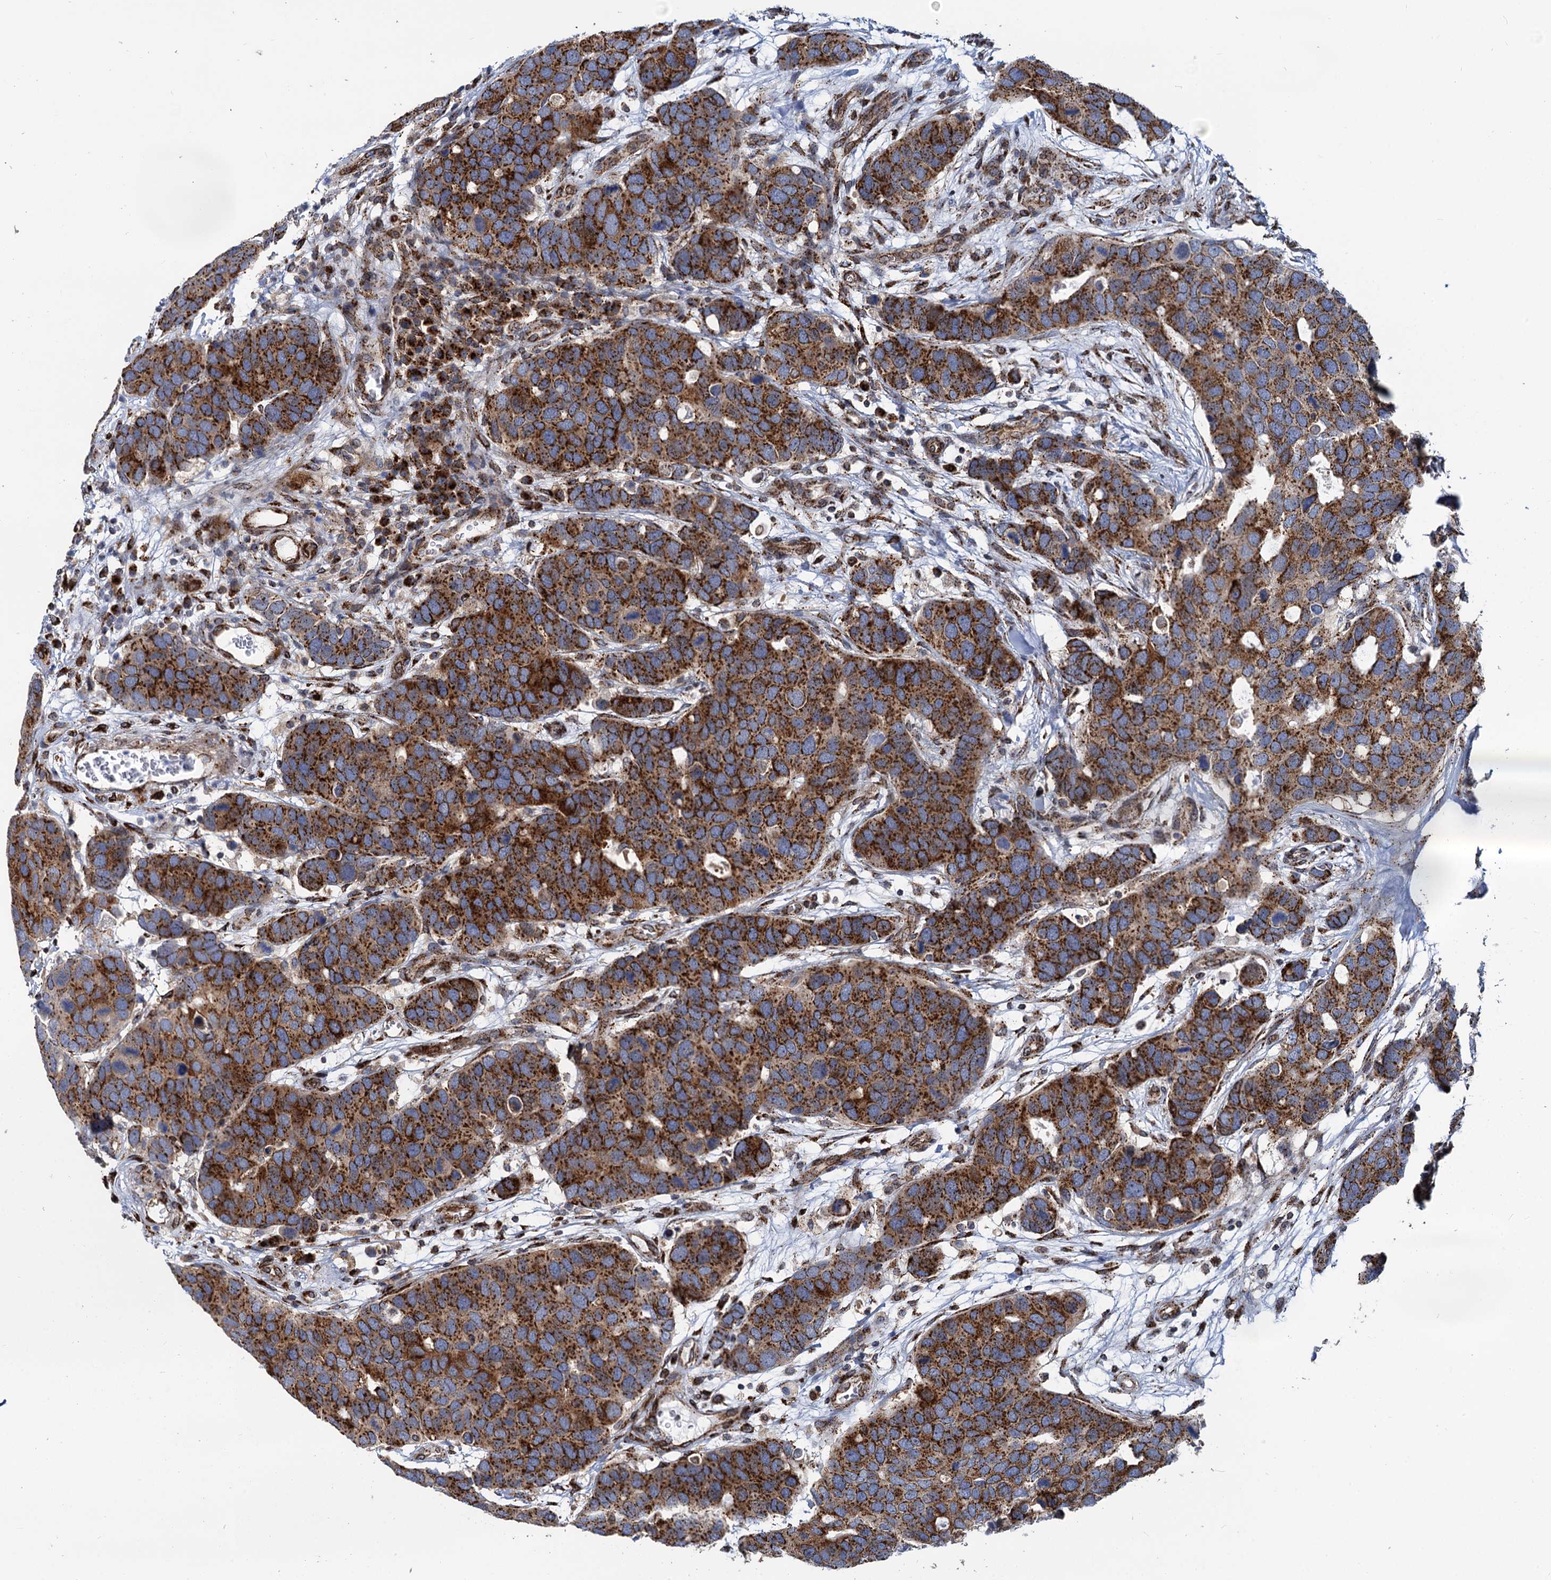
{"staining": {"intensity": "strong", "quantity": ">75%", "location": "cytoplasmic/membranous"}, "tissue": "breast cancer", "cell_type": "Tumor cells", "image_type": "cancer", "snomed": [{"axis": "morphology", "description": "Duct carcinoma"}, {"axis": "topography", "description": "Breast"}], "caption": "The micrograph displays staining of breast infiltrating ductal carcinoma, revealing strong cytoplasmic/membranous protein staining (brown color) within tumor cells.", "gene": "SUPT20H", "patient": {"sex": "female", "age": 83}}